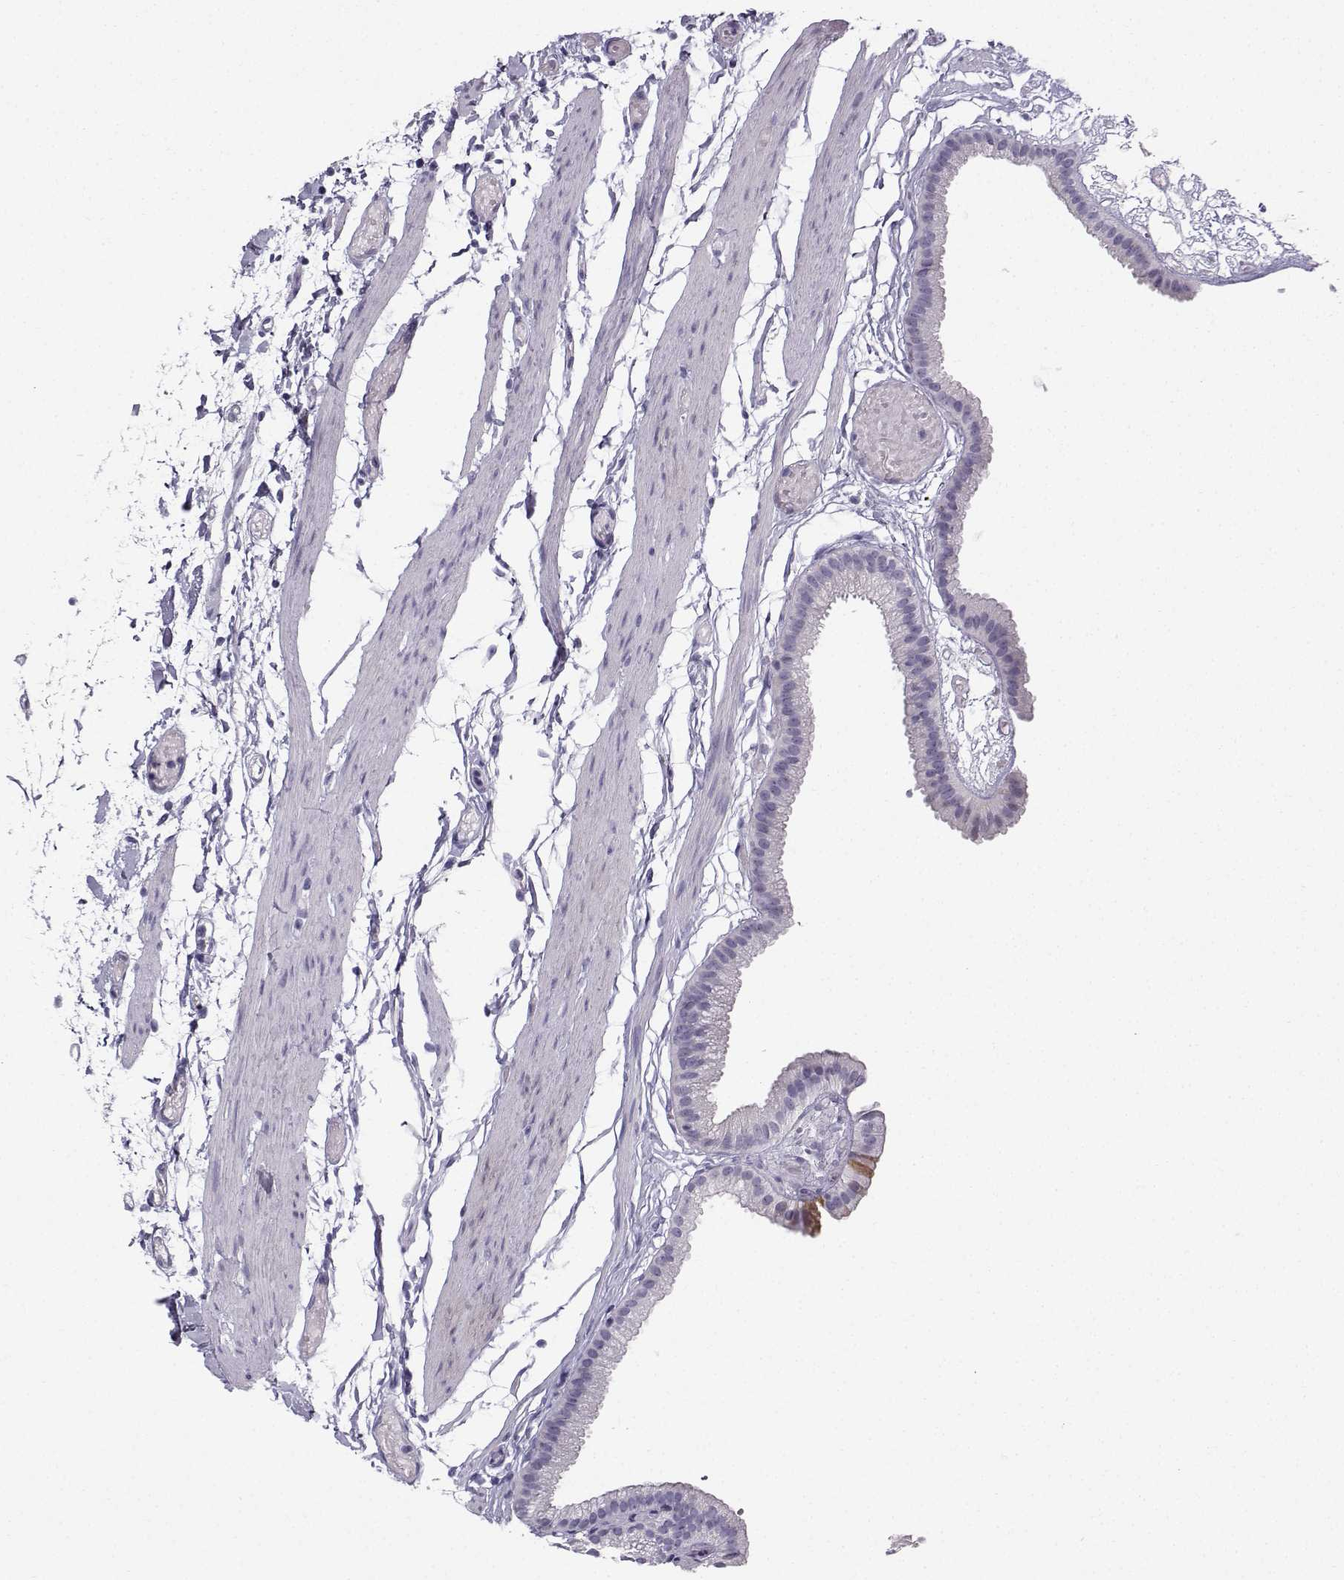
{"staining": {"intensity": "moderate", "quantity": "<25%", "location": "cytoplasmic/membranous"}, "tissue": "gallbladder", "cell_type": "Glandular cells", "image_type": "normal", "snomed": [{"axis": "morphology", "description": "Normal tissue, NOS"}, {"axis": "topography", "description": "Gallbladder"}], "caption": "Immunohistochemistry of benign gallbladder shows low levels of moderate cytoplasmic/membranous positivity in about <25% of glandular cells.", "gene": "ZBTB8B", "patient": {"sex": "female", "age": 45}}